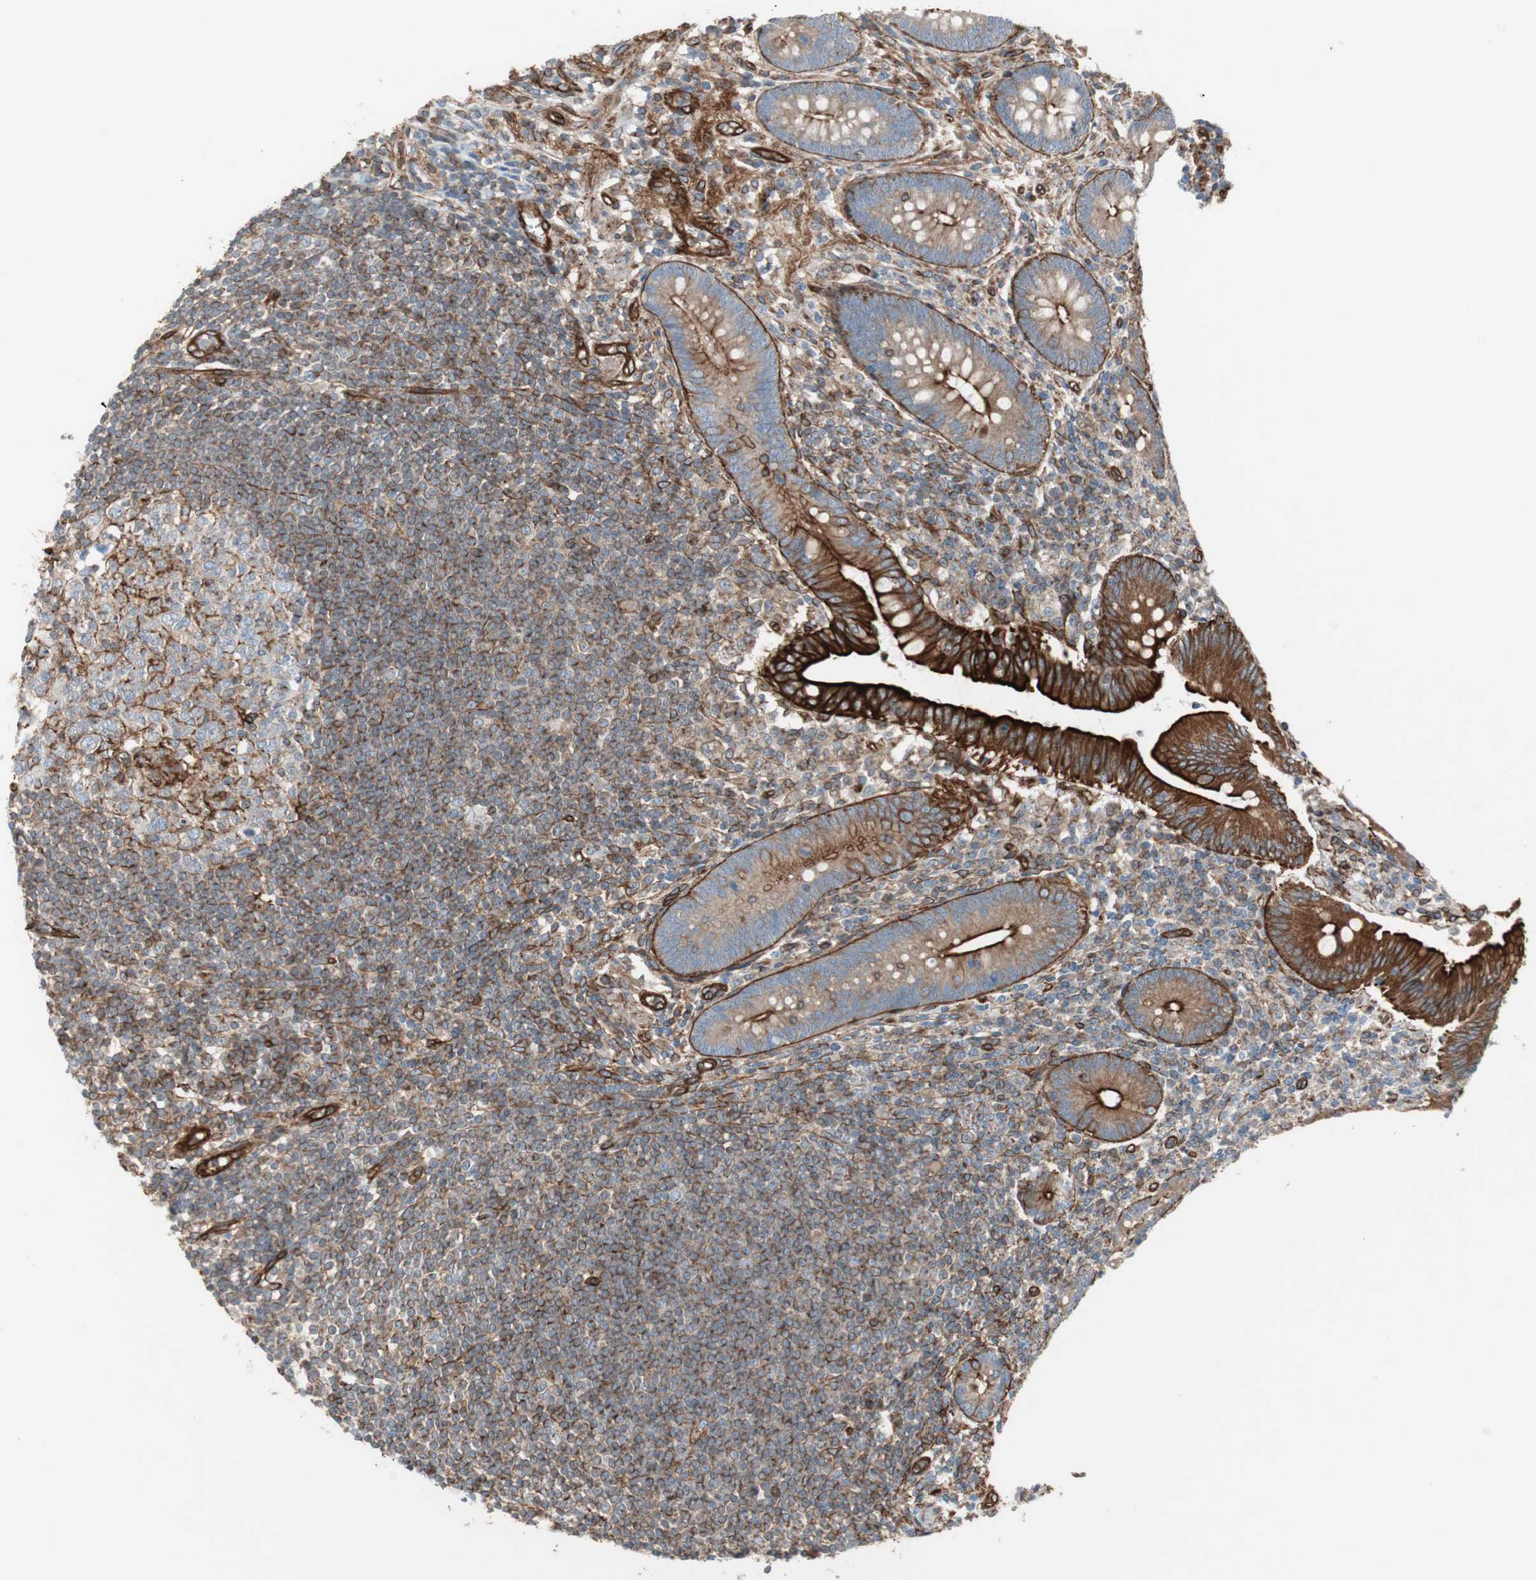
{"staining": {"intensity": "strong", "quantity": ">75%", "location": "cytoplasmic/membranous"}, "tissue": "appendix", "cell_type": "Glandular cells", "image_type": "normal", "snomed": [{"axis": "morphology", "description": "Normal tissue, NOS"}, {"axis": "morphology", "description": "Inflammation, NOS"}, {"axis": "topography", "description": "Appendix"}], "caption": "Immunohistochemistry (DAB) staining of normal appendix demonstrates strong cytoplasmic/membranous protein positivity in approximately >75% of glandular cells. (IHC, brightfield microscopy, high magnification).", "gene": "TCTA", "patient": {"sex": "male", "age": 46}}